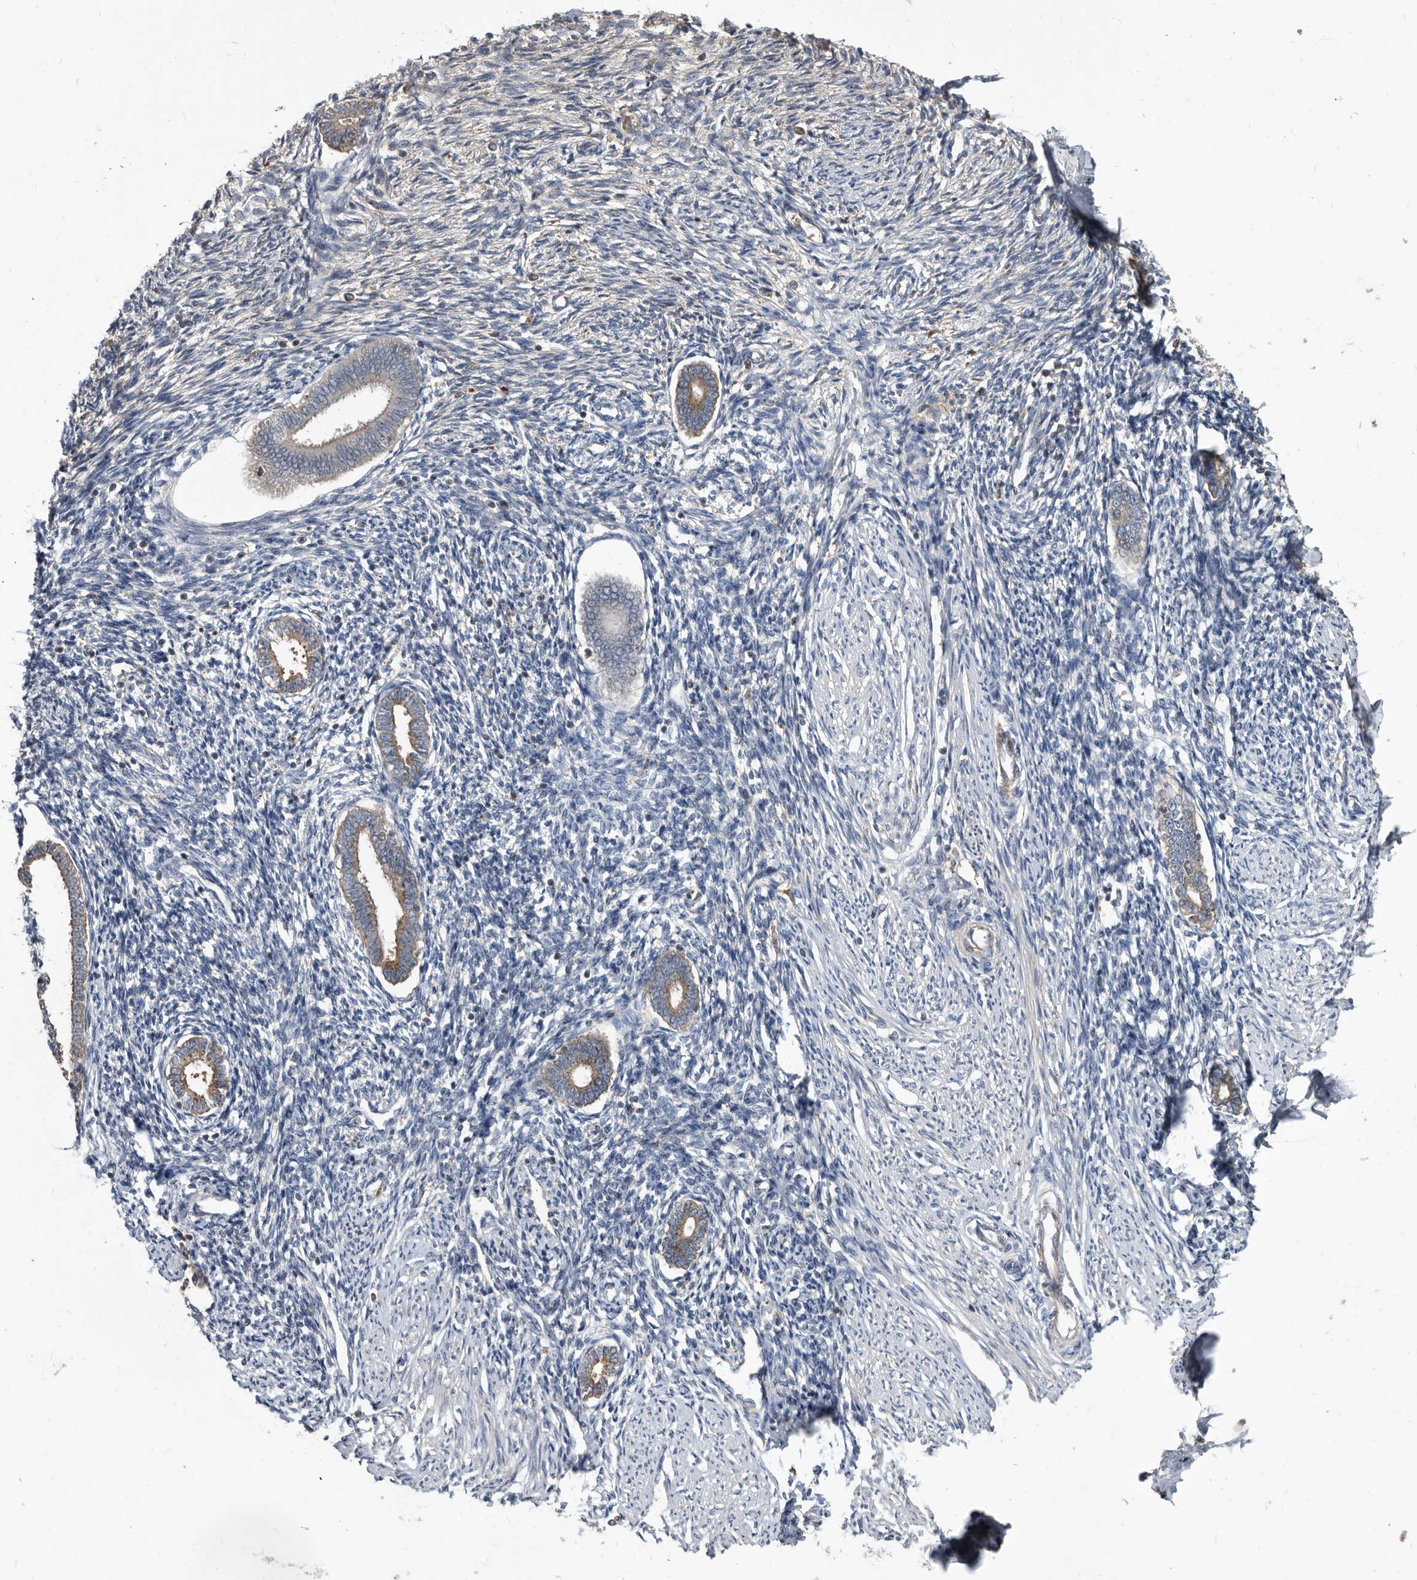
{"staining": {"intensity": "weak", "quantity": "<25%", "location": "cytoplasmic/membranous"}, "tissue": "endometrium", "cell_type": "Cells in endometrial stroma", "image_type": "normal", "snomed": [{"axis": "morphology", "description": "Normal tissue, NOS"}, {"axis": "topography", "description": "Endometrium"}], "caption": "The photomicrograph exhibits no staining of cells in endometrial stroma in benign endometrium. (DAB (3,3'-diaminobenzidine) IHC visualized using brightfield microscopy, high magnification).", "gene": "PI15", "patient": {"sex": "female", "age": 56}}